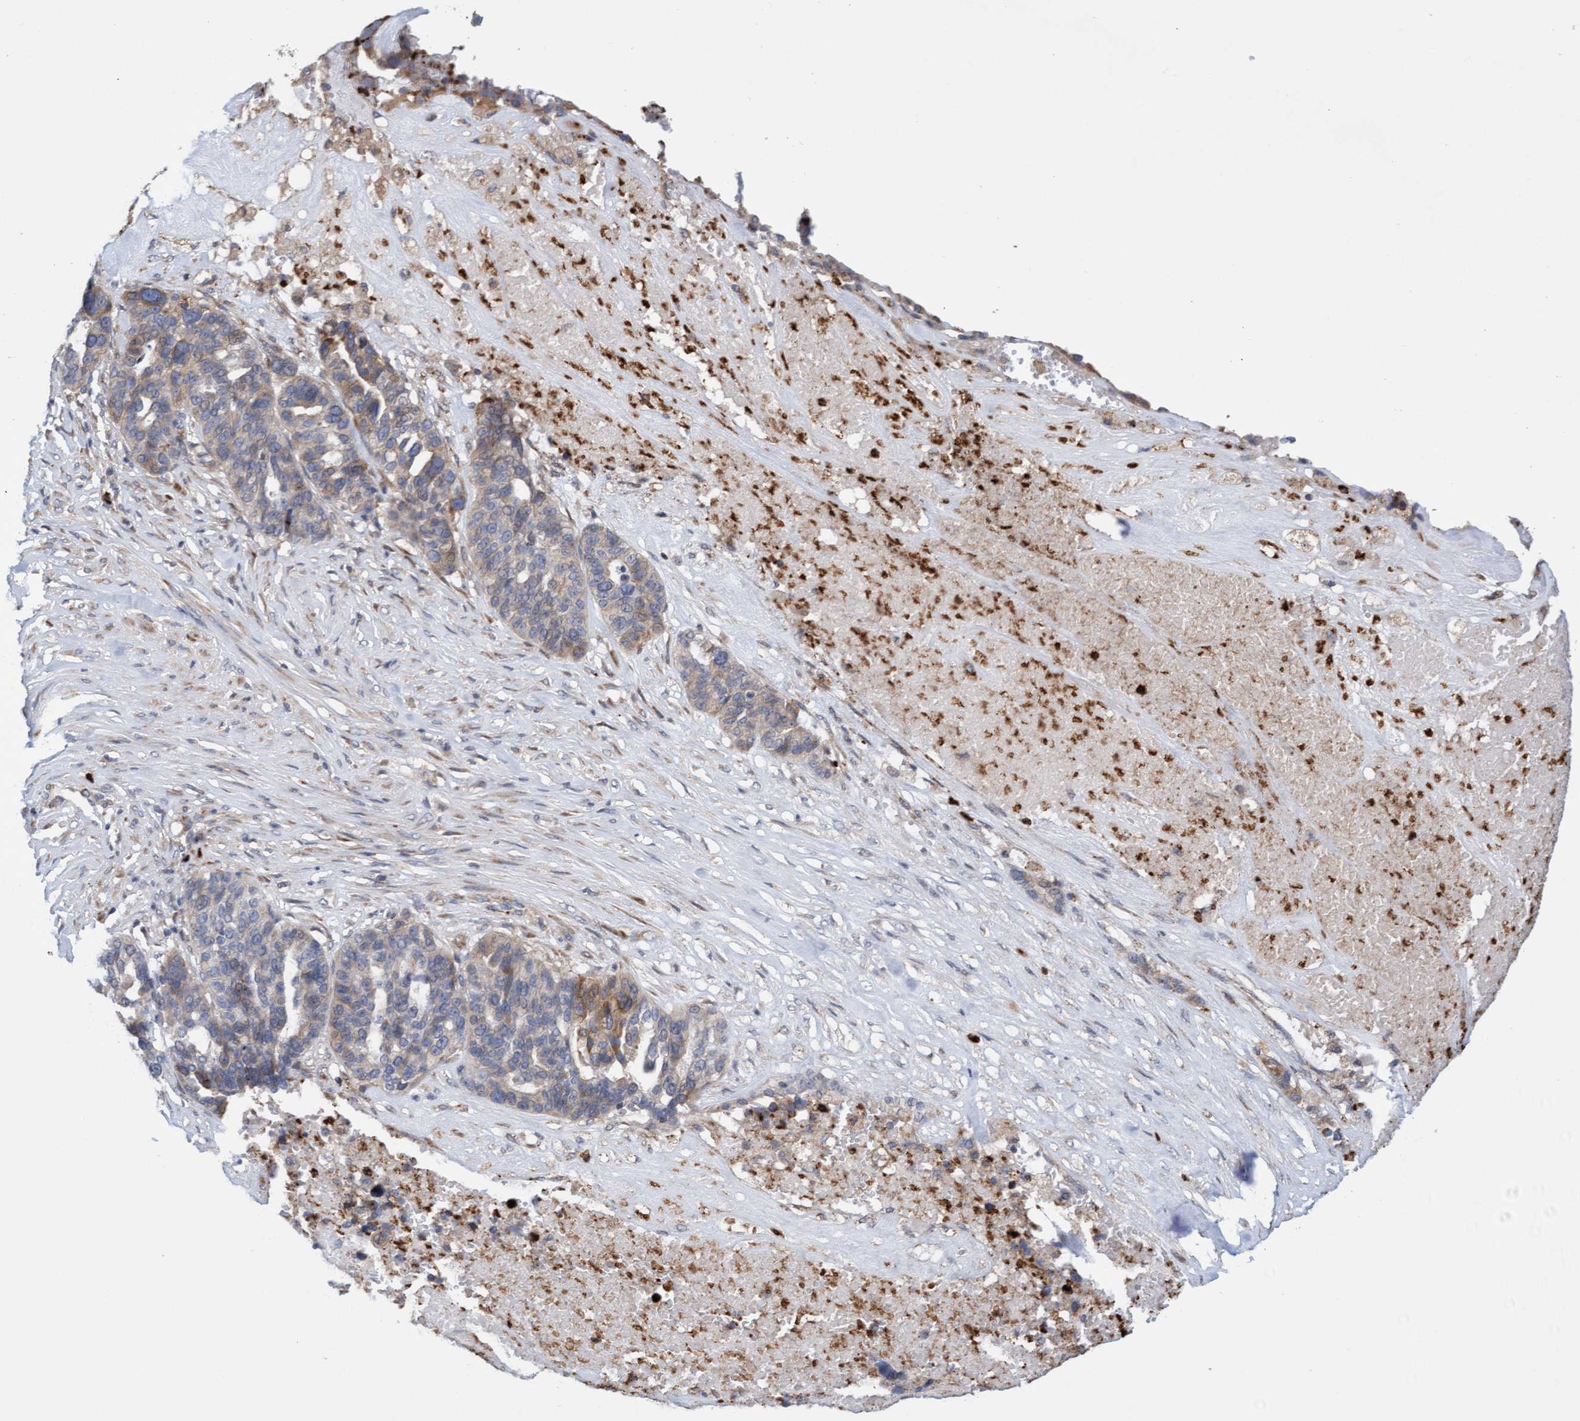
{"staining": {"intensity": "weak", "quantity": "25%-75%", "location": "cytoplasmic/membranous"}, "tissue": "ovarian cancer", "cell_type": "Tumor cells", "image_type": "cancer", "snomed": [{"axis": "morphology", "description": "Cystadenocarcinoma, serous, NOS"}, {"axis": "topography", "description": "Ovary"}], "caption": "IHC staining of ovarian cancer (serous cystadenocarcinoma), which demonstrates low levels of weak cytoplasmic/membranous positivity in approximately 25%-75% of tumor cells indicating weak cytoplasmic/membranous protein positivity. The staining was performed using DAB (3,3'-diaminobenzidine) (brown) for protein detection and nuclei were counterstained in hematoxylin (blue).", "gene": "MMP8", "patient": {"sex": "female", "age": 59}}